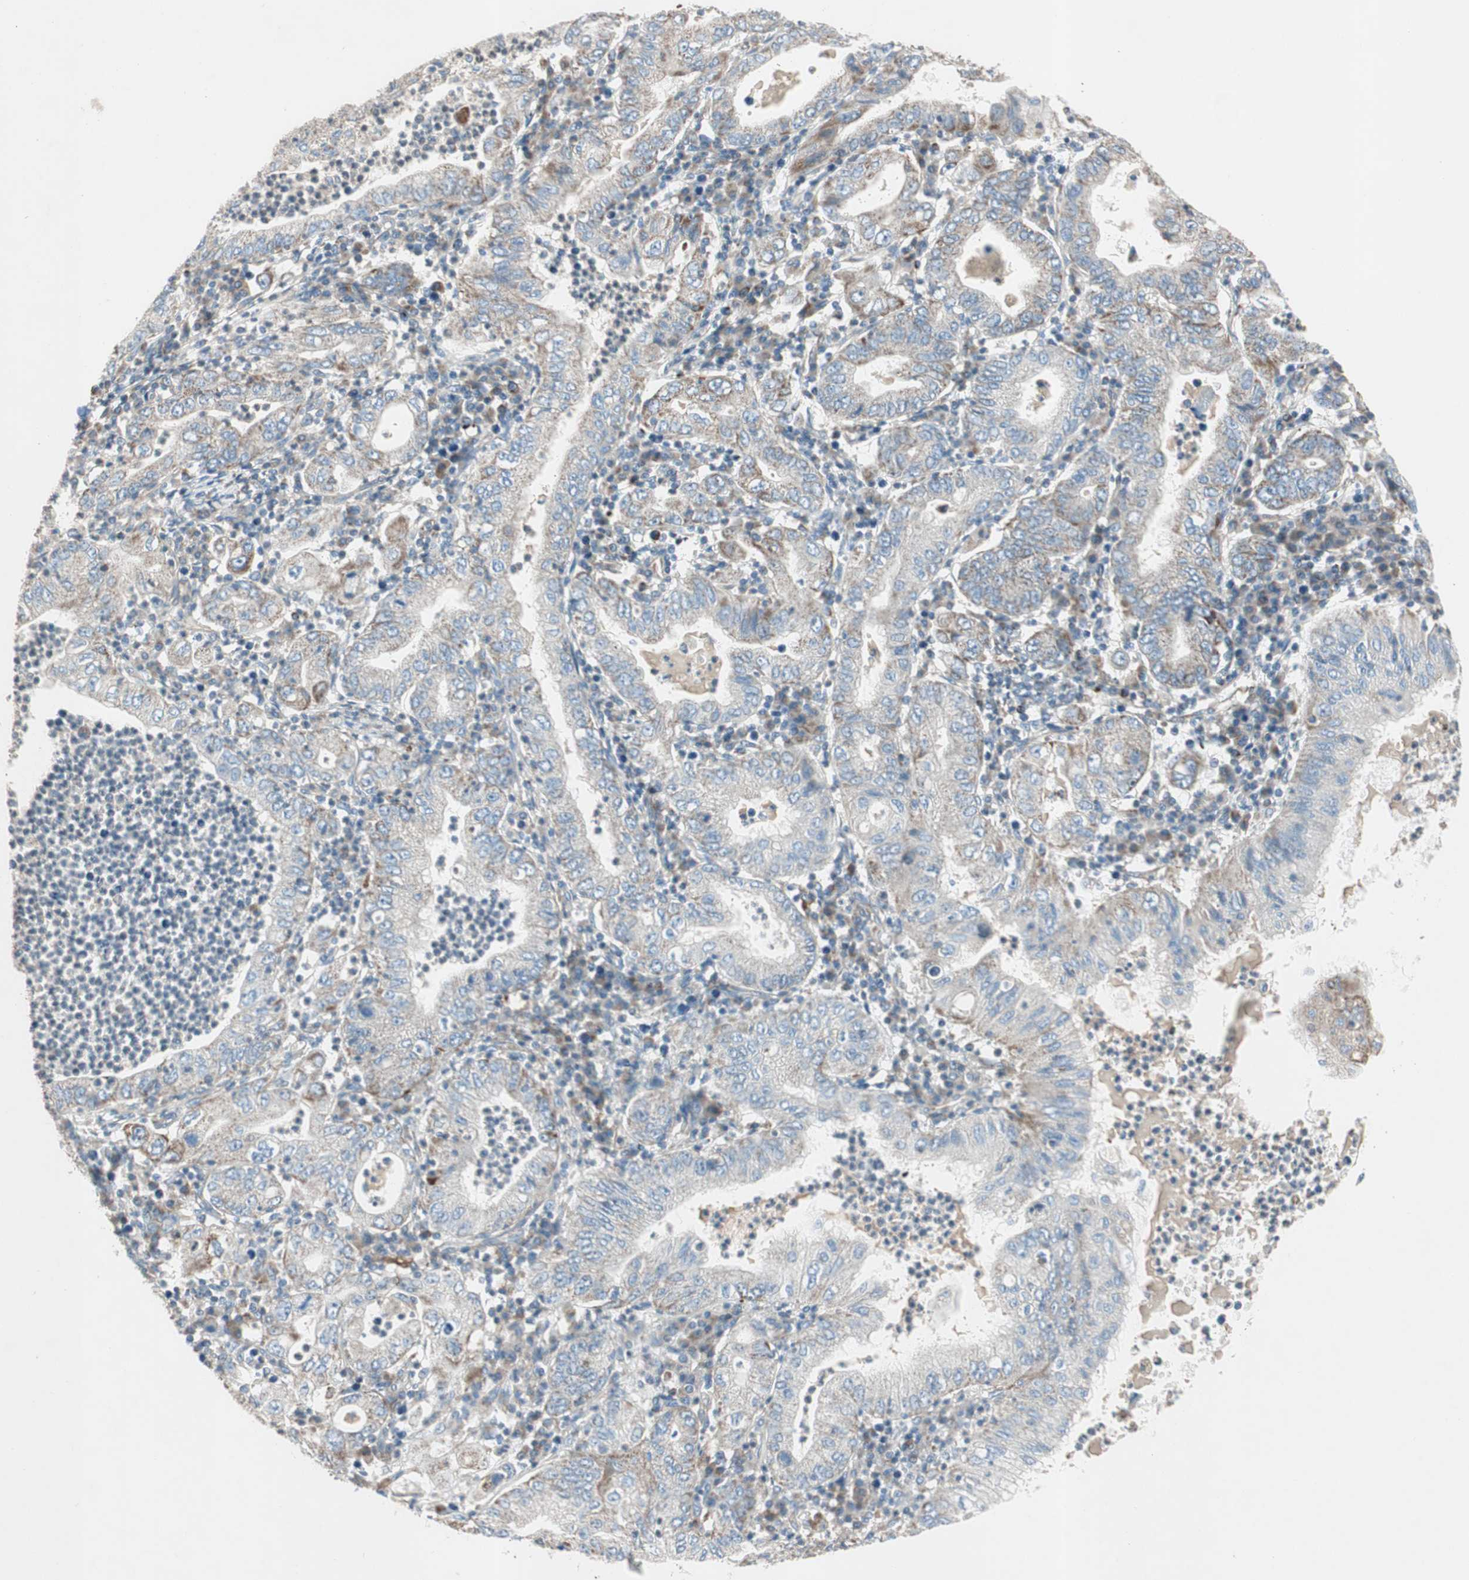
{"staining": {"intensity": "weak", "quantity": "25%-75%", "location": "cytoplasmic/membranous"}, "tissue": "stomach cancer", "cell_type": "Tumor cells", "image_type": "cancer", "snomed": [{"axis": "morphology", "description": "Normal tissue, NOS"}, {"axis": "morphology", "description": "Adenocarcinoma, NOS"}, {"axis": "topography", "description": "Esophagus"}, {"axis": "topography", "description": "Stomach, upper"}, {"axis": "topography", "description": "Peripheral nerve tissue"}], "caption": "Adenocarcinoma (stomach) stained with a brown dye displays weak cytoplasmic/membranous positive staining in approximately 25%-75% of tumor cells.", "gene": "SRCIN1", "patient": {"sex": "male", "age": 62}}